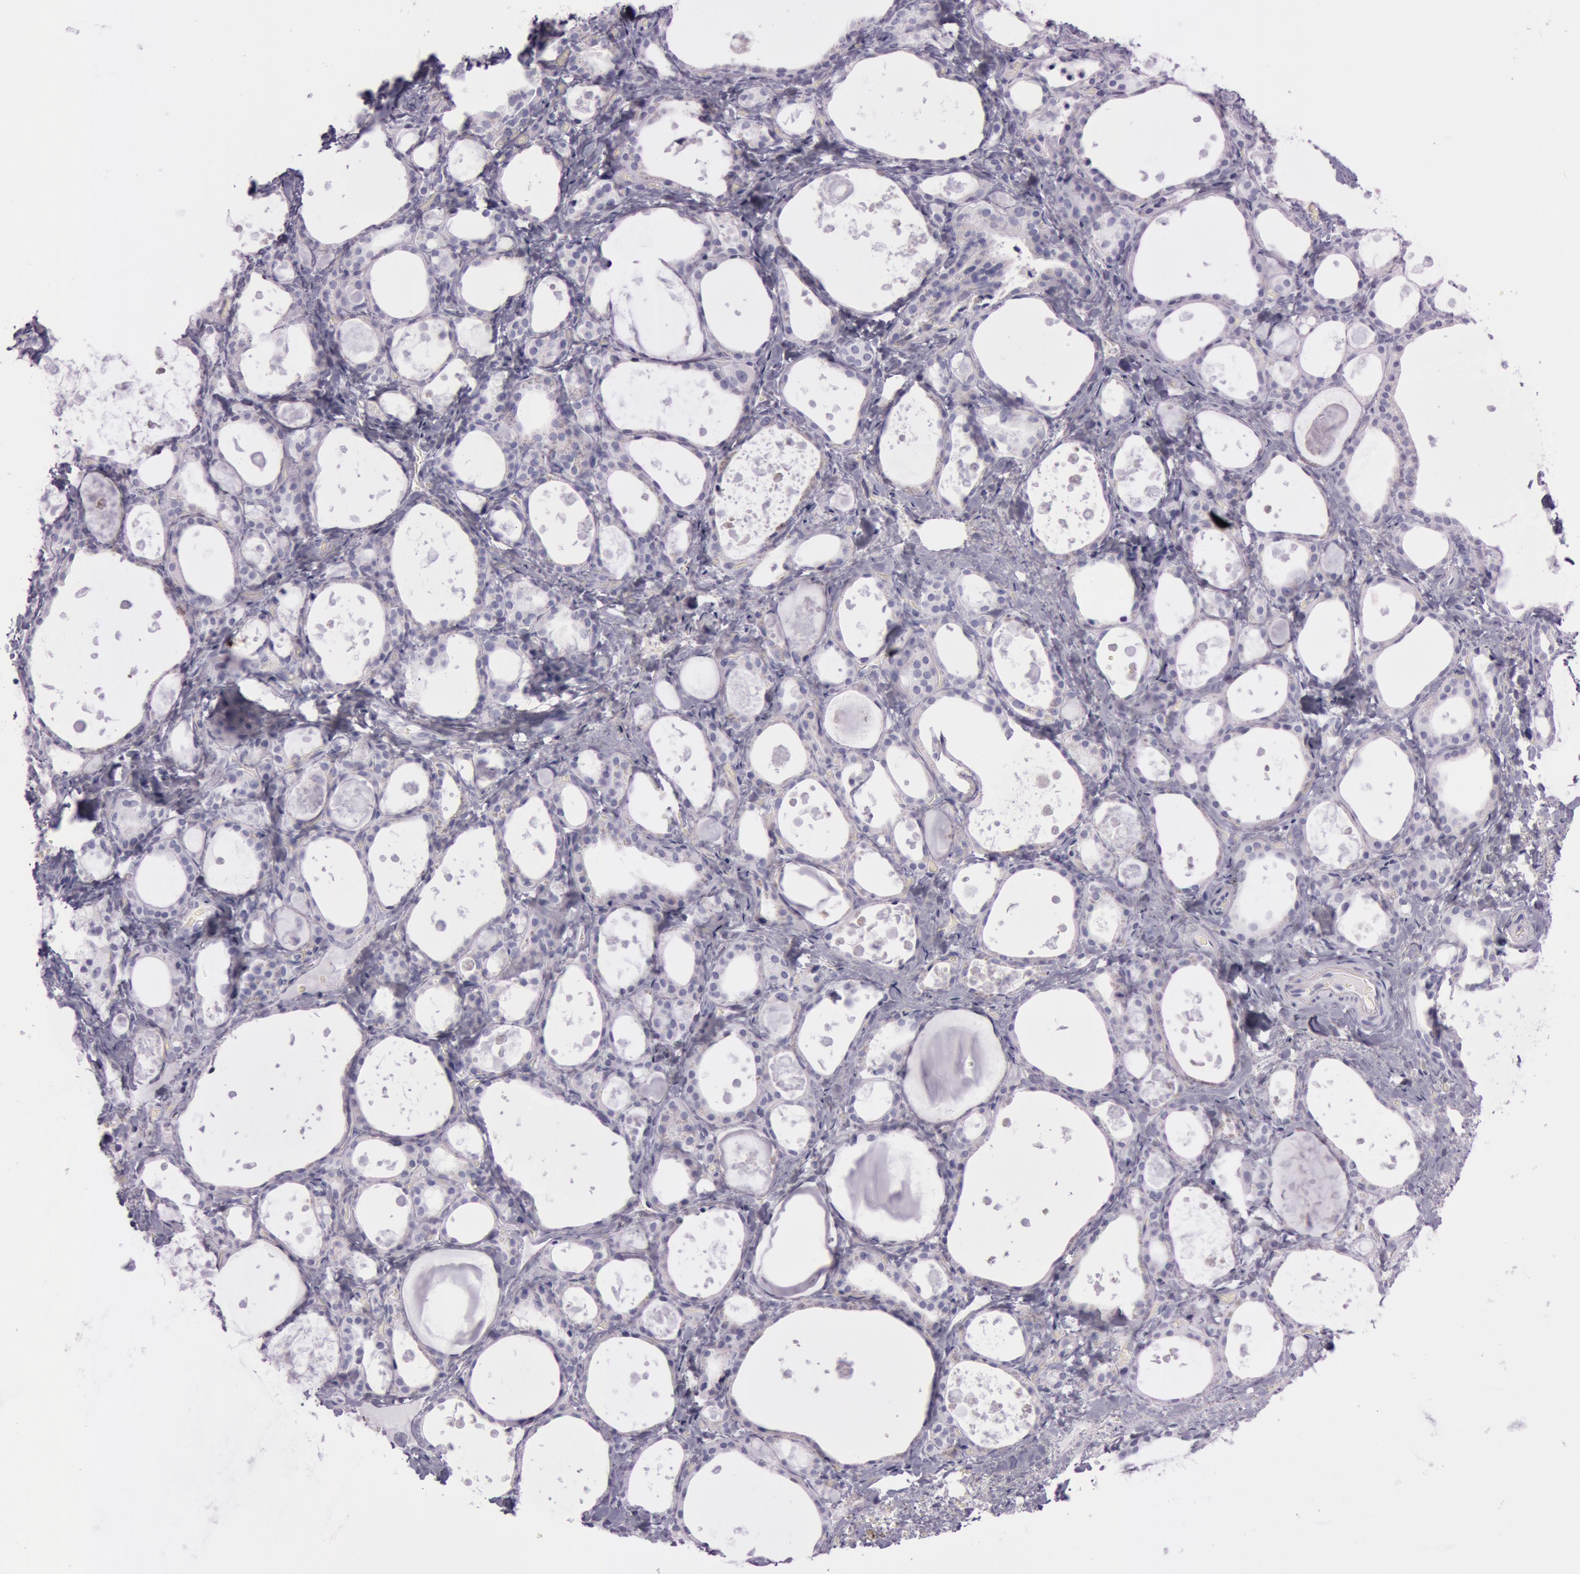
{"staining": {"intensity": "negative", "quantity": "none", "location": "none"}, "tissue": "thyroid gland", "cell_type": "Glandular cells", "image_type": "normal", "snomed": [{"axis": "morphology", "description": "Normal tissue, NOS"}, {"axis": "topography", "description": "Thyroid gland"}], "caption": "Protein analysis of benign thyroid gland exhibits no significant positivity in glandular cells. (Brightfield microscopy of DAB (3,3'-diaminobenzidine) immunohistochemistry (IHC) at high magnification).", "gene": "FOLH1", "patient": {"sex": "female", "age": 75}}